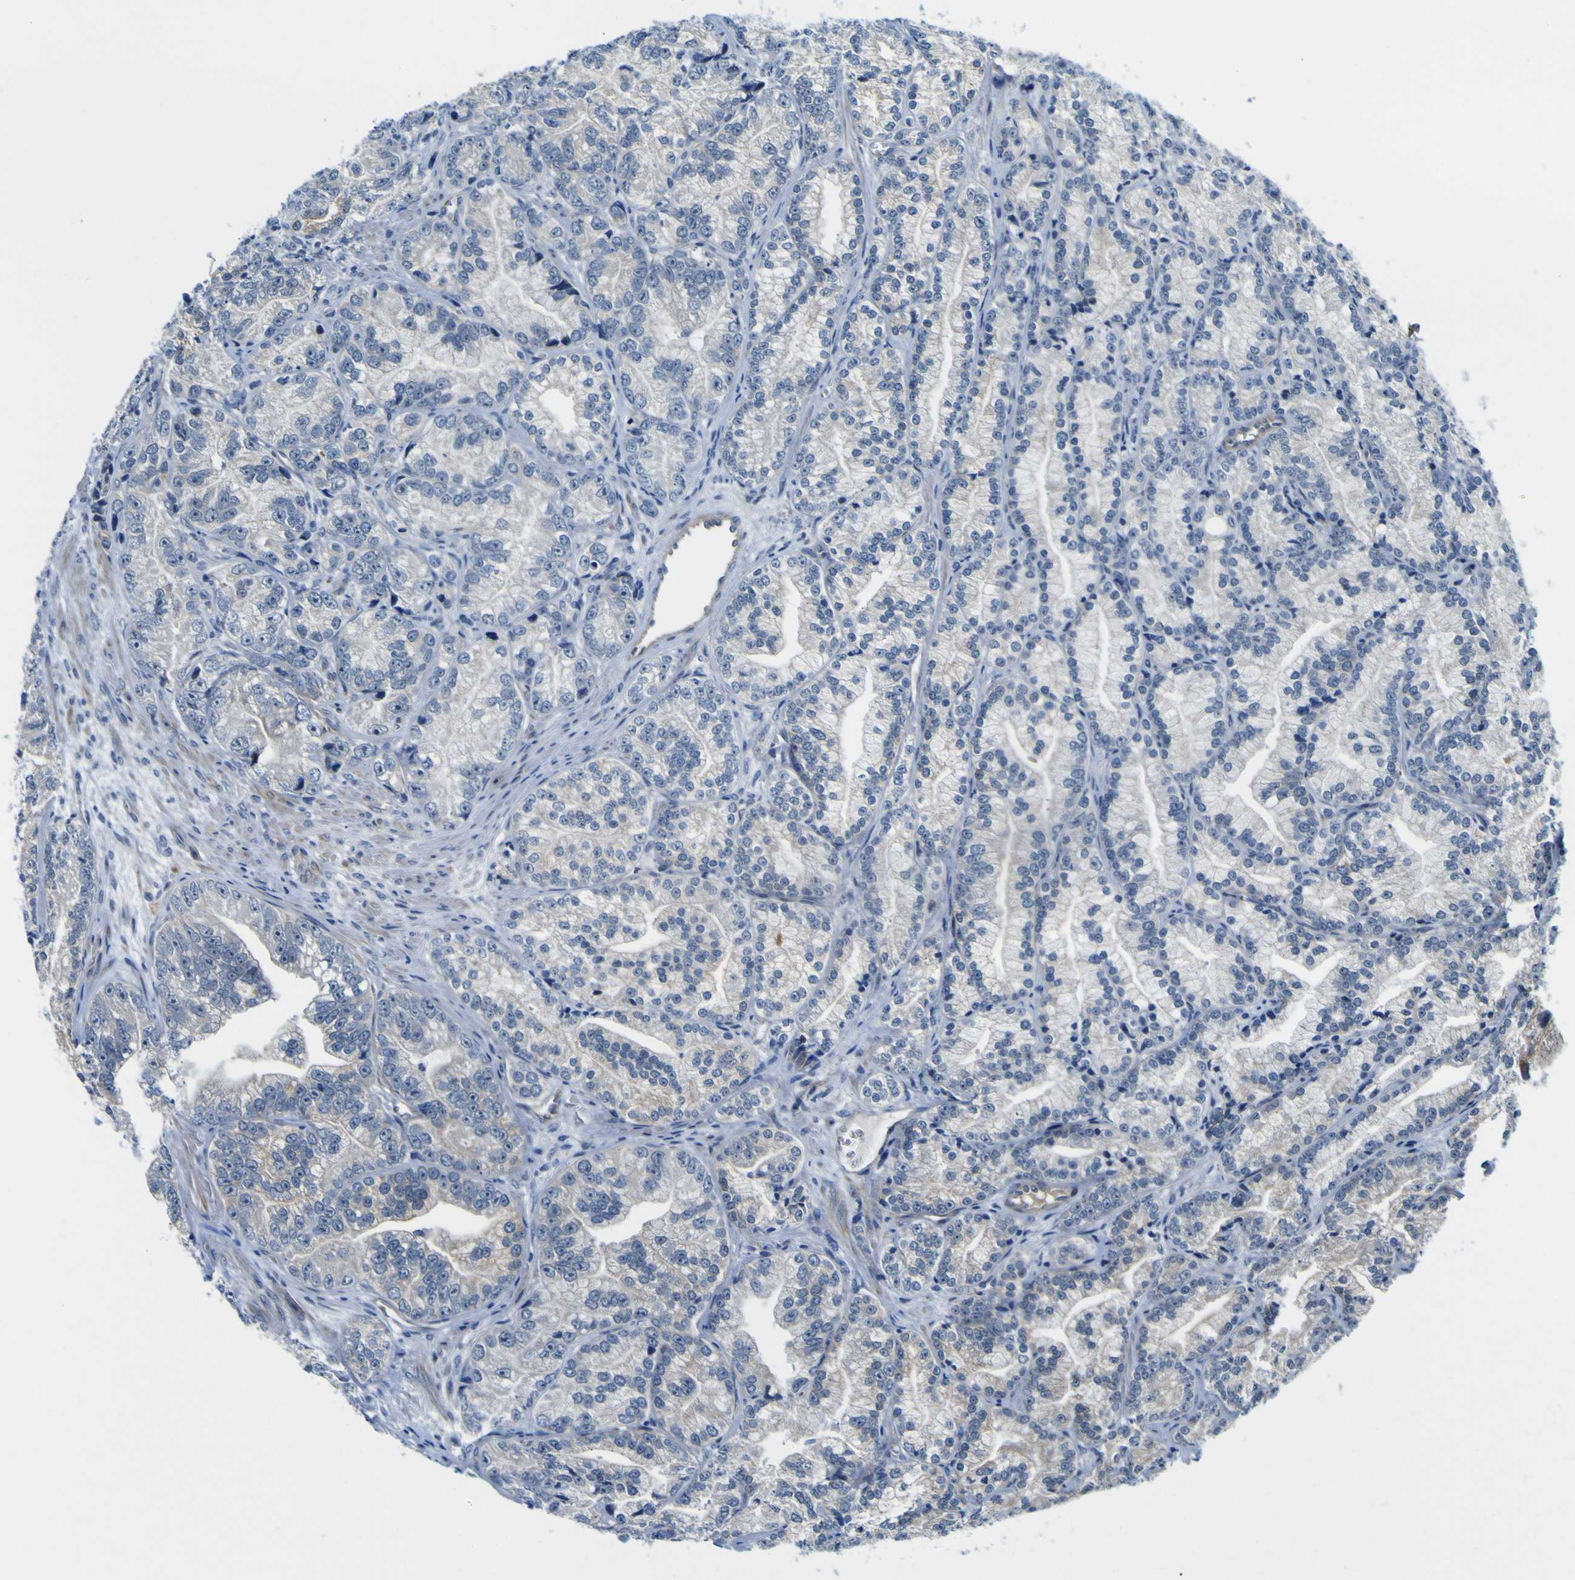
{"staining": {"intensity": "negative", "quantity": "none", "location": "none"}, "tissue": "prostate cancer", "cell_type": "Tumor cells", "image_type": "cancer", "snomed": [{"axis": "morphology", "description": "Adenocarcinoma, Low grade"}, {"axis": "topography", "description": "Prostate"}], "caption": "An IHC histopathology image of low-grade adenocarcinoma (prostate) is shown. There is no staining in tumor cells of low-grade adenocarcinoma (prostate).", "gene": "KDM7A", "patient": {"sex": "male", "age": 89}}